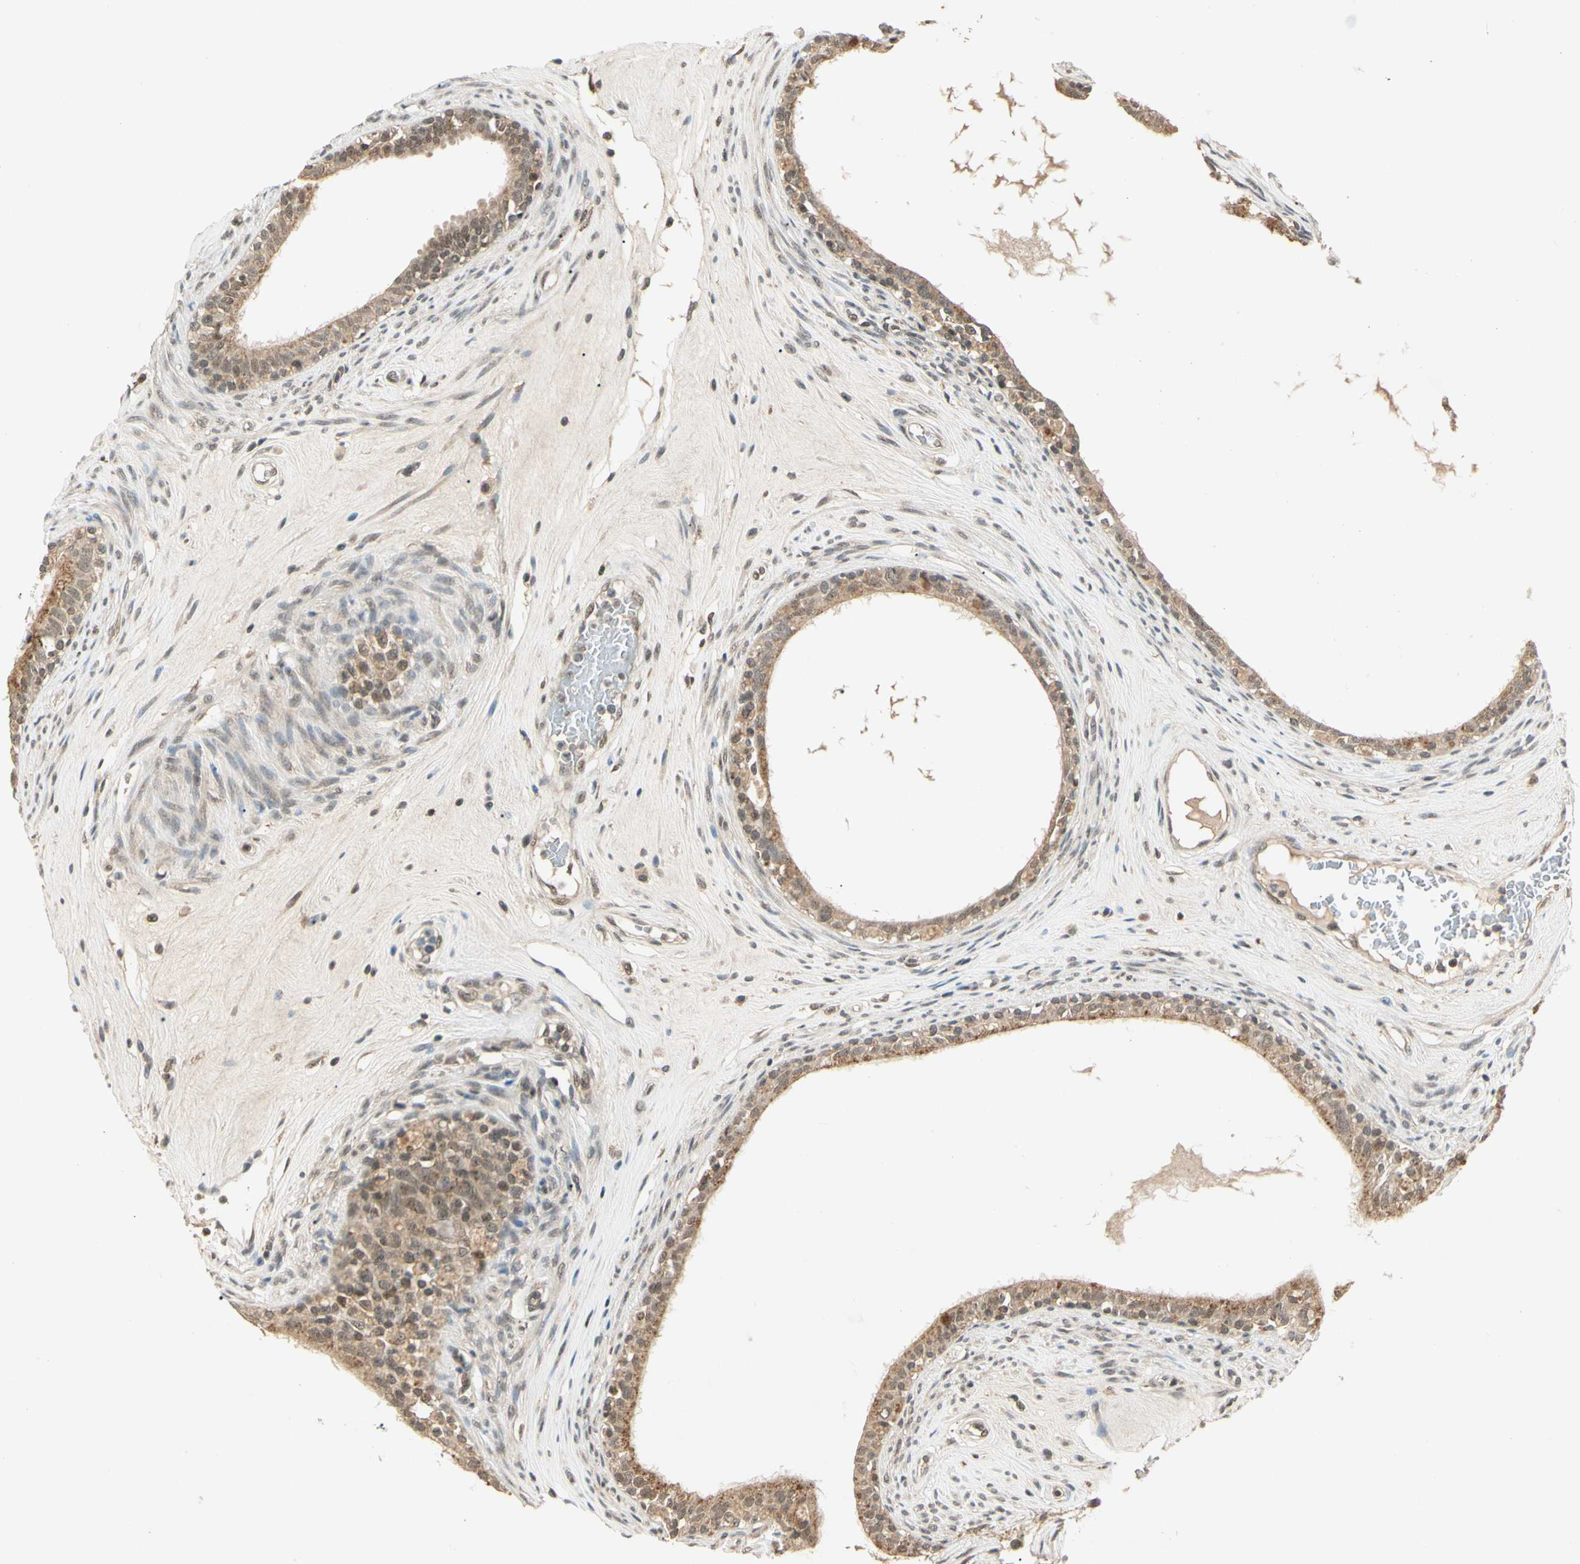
{"staining": {"intensity": "moderate", "quantity": ">75%", "location": "cytoplasmic/membranous,nuclear"}, "tissue": "epididymis", "cell_type": "Glandular cells", "image_type": "normal", "snomed": [{"axis": "morphology", "description": "Normal tissue, NOS"}, {"axis": "morphology", "description": "Inflammation, NOS"}, {"axis": "topography", "description": "Epididymis"}], "caption": "Protein staining of normal epididymis displays moderate cytoplasmic/membranous,nuclear positivity in about >75% of glandular cells.", "gene": "ZSCAN12", "patient": {"sex": "male", "age": 84}}